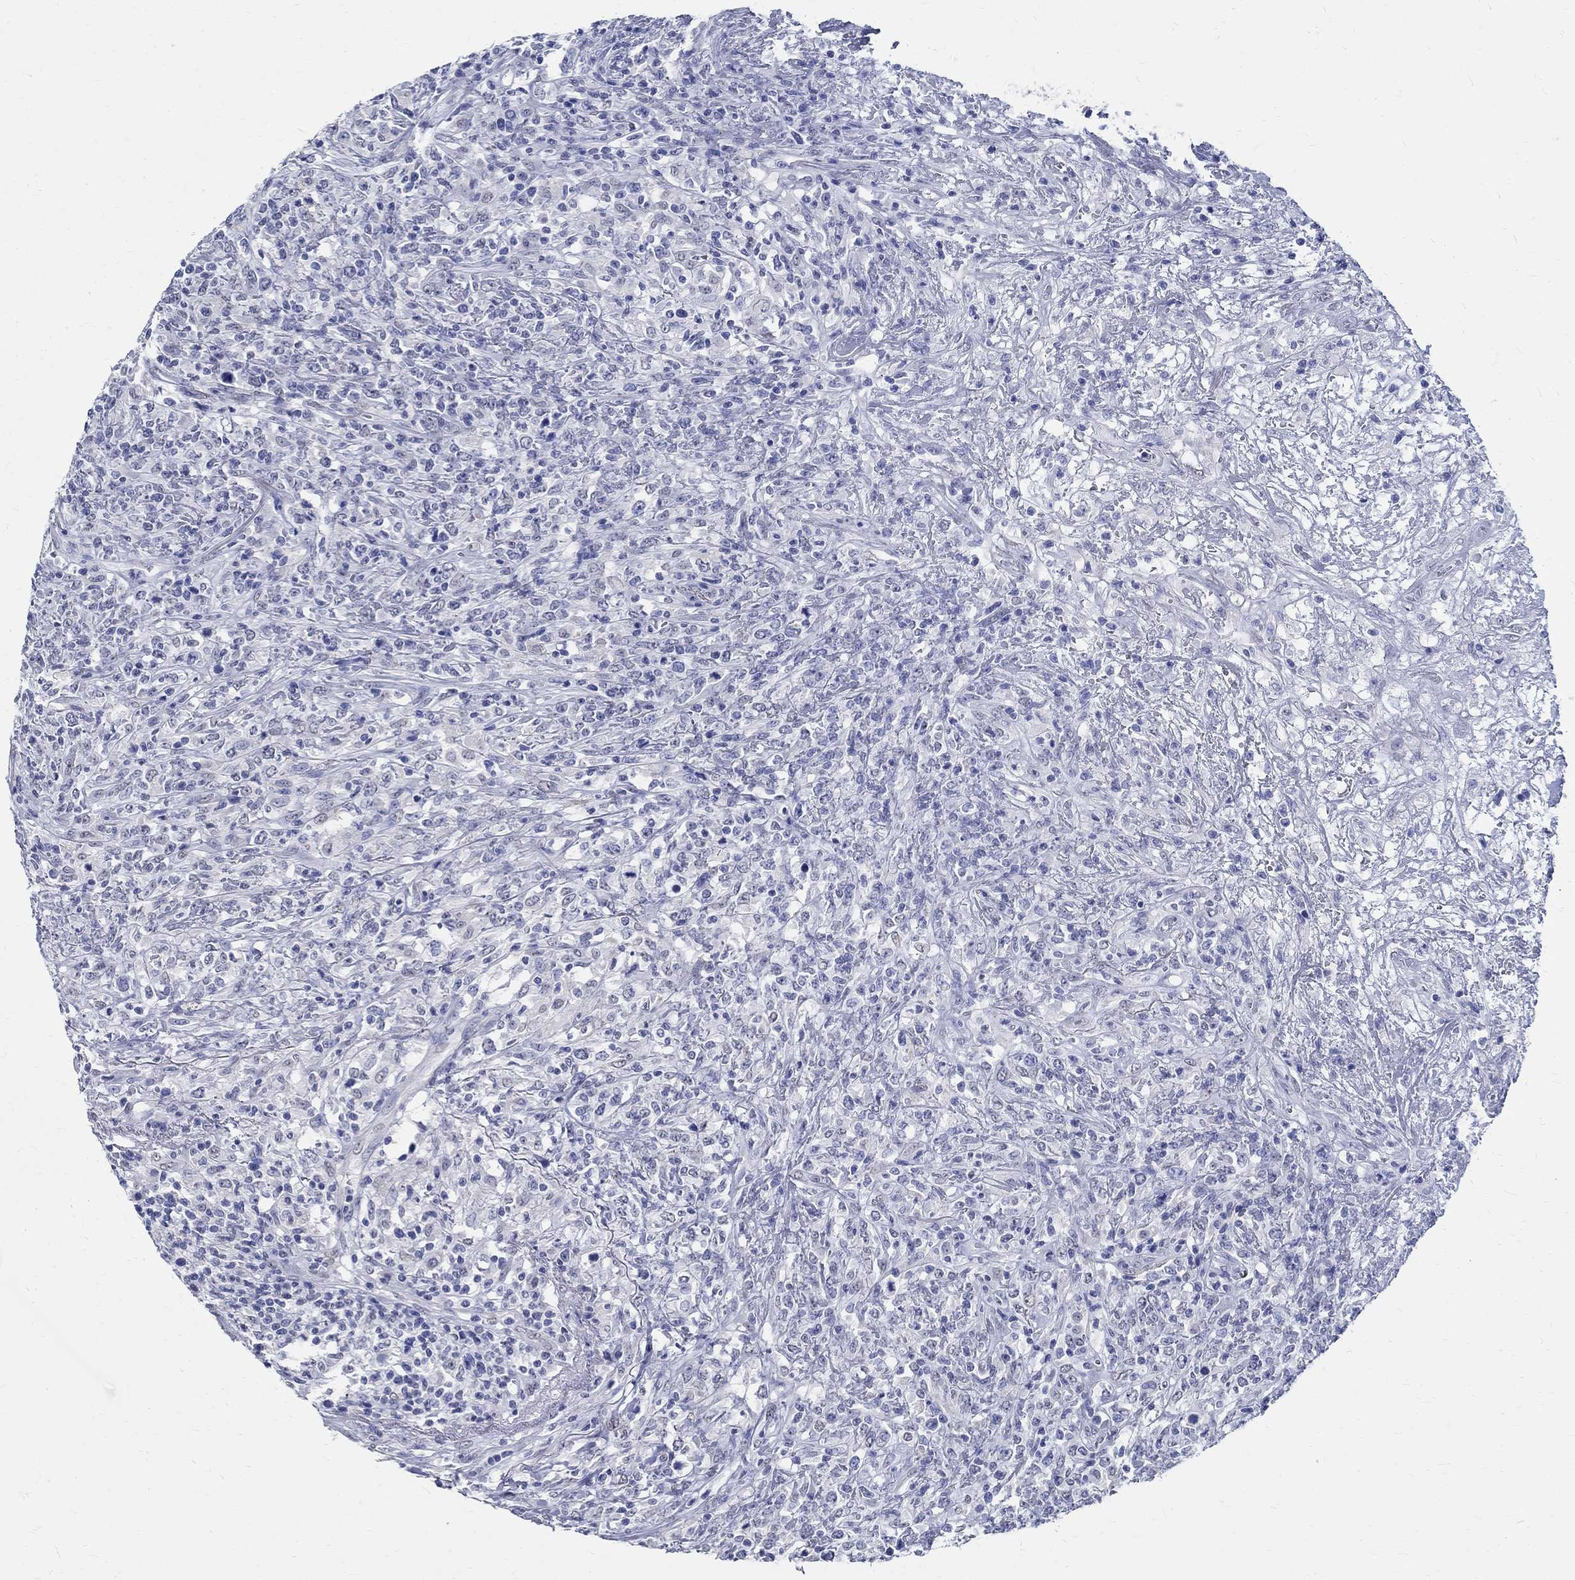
{"staining": {"intensity": "negative", "quantity": "none", "location": "none"}, "tissue": "lymphoma", "cell_type": "Tumor cells", "image_type": "cancer", "snomed": [{"axis": "morphology", "description": "Malignant lymphoma, non-Hodgkin's type, High grade"}, {"axis": "topography", "description": "Lung"}], "caption": "Tumor cells show no significant protein staining in malignant lymphoma, non-Hodgkin's type (high-grade).", "gene": "TSPAN16", "patient": {"sex": "male", "age": 79}}